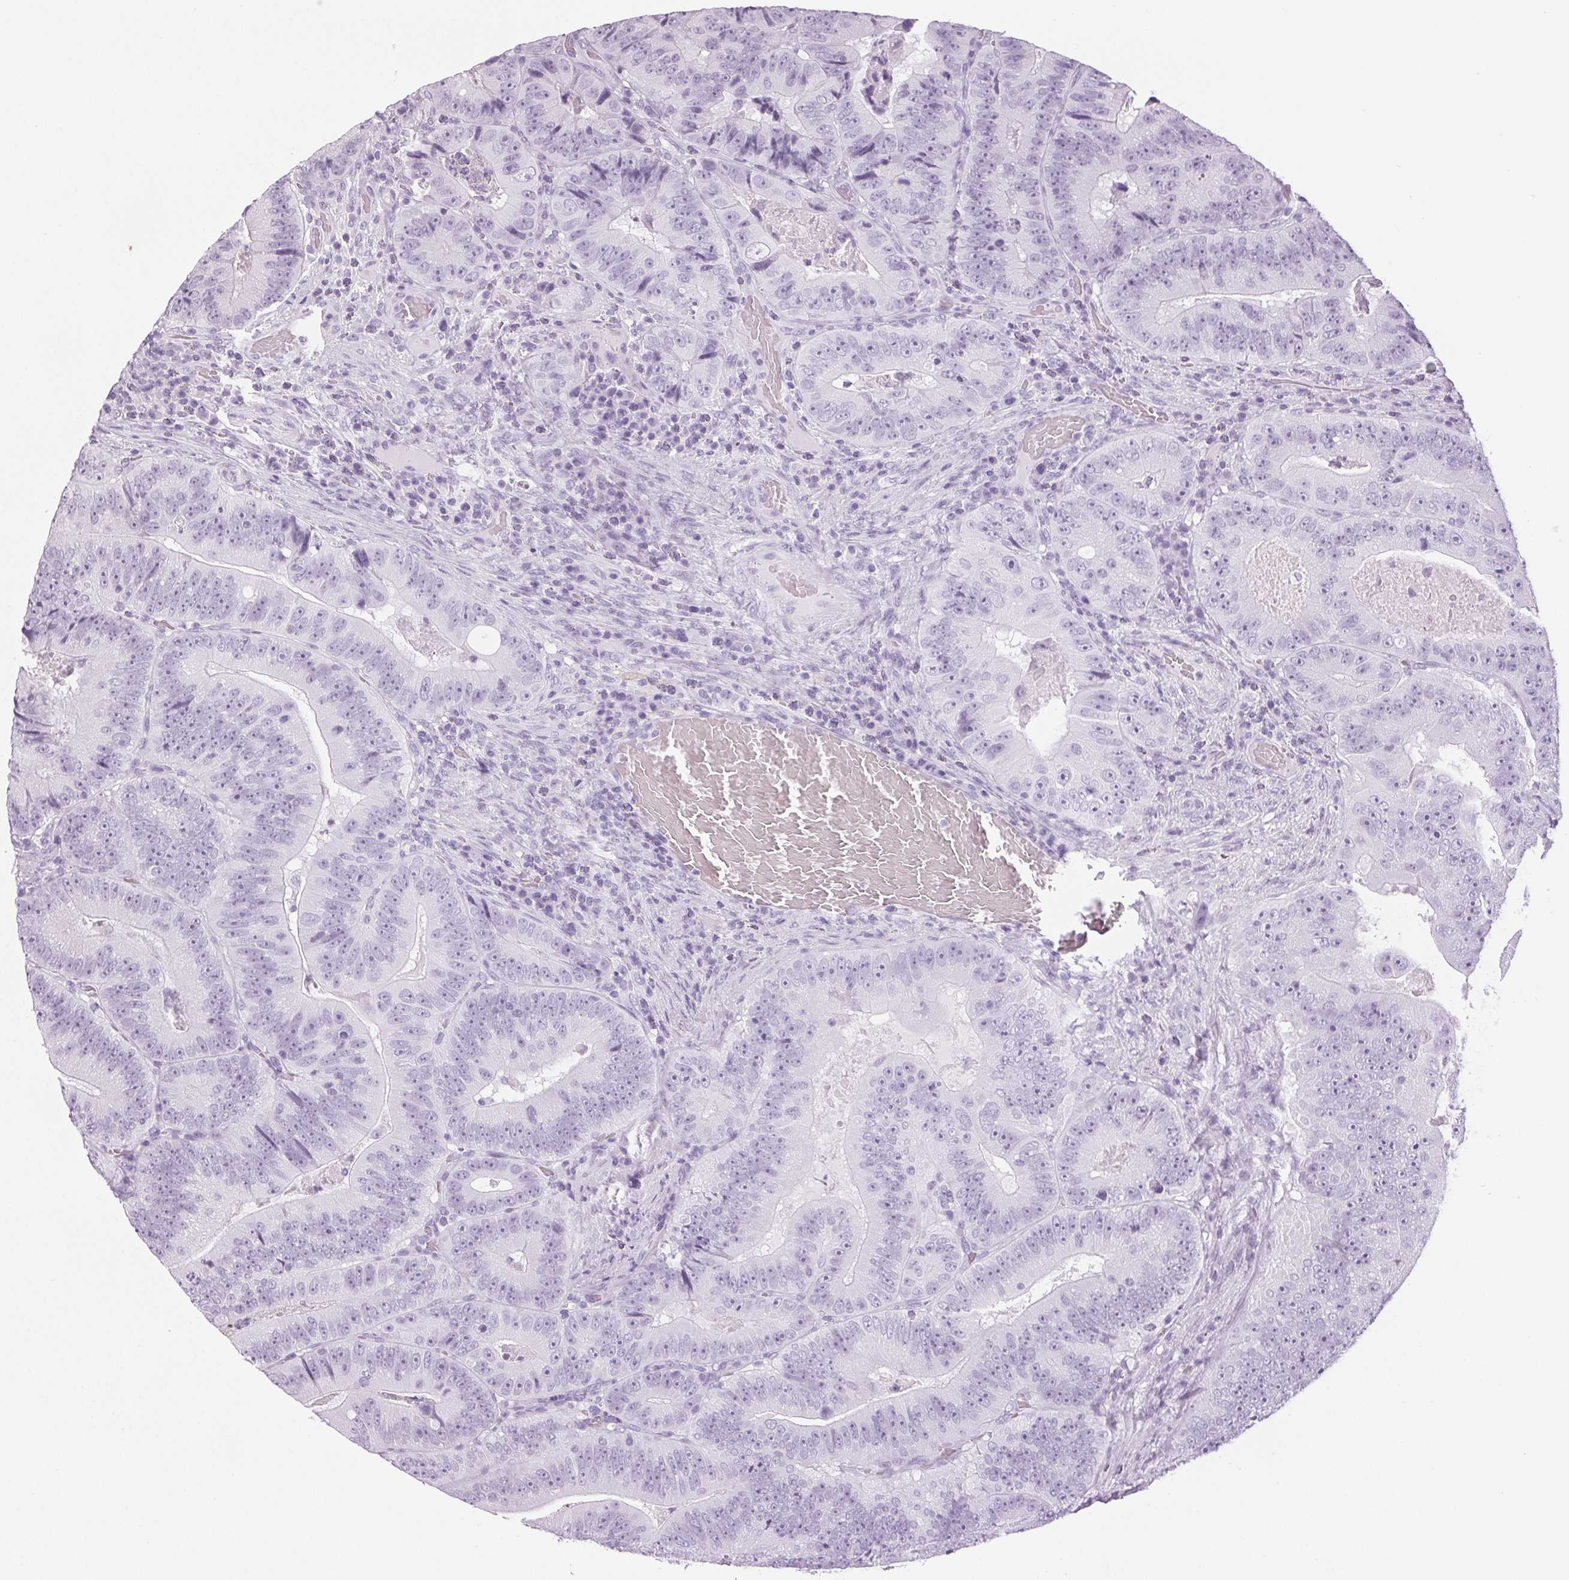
{"staining": {"intensity": "negative", "quantity": "none", "location": "none"}, "tissue": "colorectal cancer", "cell_type": "Tumor cells", "image_type": "cancer", "snomed": [{"axis": "morphology", "description": "Adenocarcinoma, NOS"}, {"axis": "topography", "description": "Colon"}], "caption": "Immunohistochemistry of human colorectal cancer exhibits no positivity in tumor cells. (DAB (3,3'-diaminobenzidine) IHC, high magnification).", "gene": "LTF", "patient": {"sex": "female", "age": 86}}